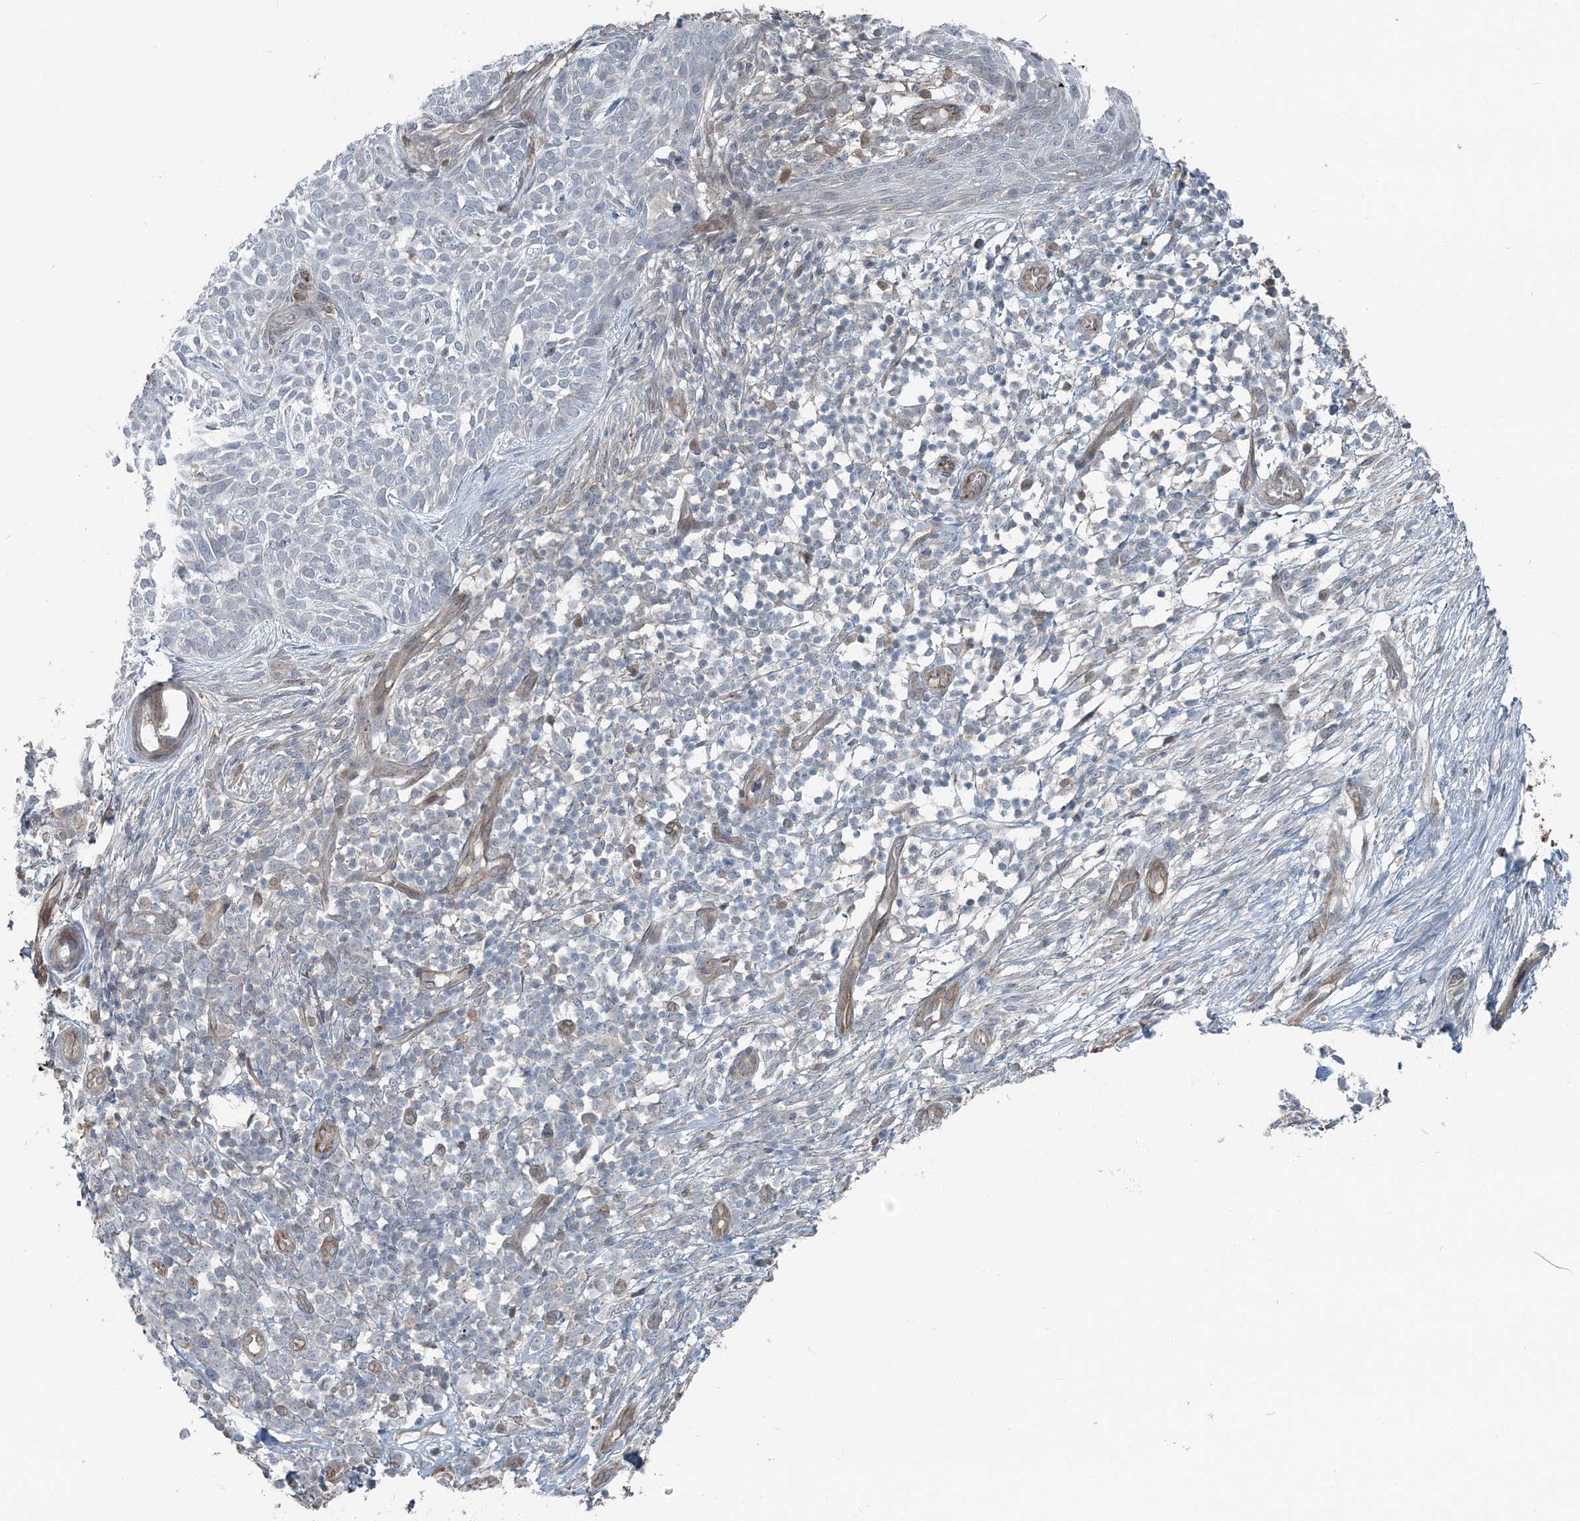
{"staining": {"intensity": "negative", "quantity": "none", "location": "none"}, "tissue": "skin cancer", "cell_type": "Tumor cells", "image_type": "cancer", "snomed": [{"axis": "morphology", "description": "Basal cell carcinoma"}, {"axis": "topography", "description": "Skin"}], "caption": "The immunohistochemistry (IHC) image has no significant expression in tumor cells of skin cancer (basal cell carcinoma) tissue. (DAB IHC with hematoxylin counter stain).", "gene": "FBXL17", "patient": {"sex": "female", "age": 64}}